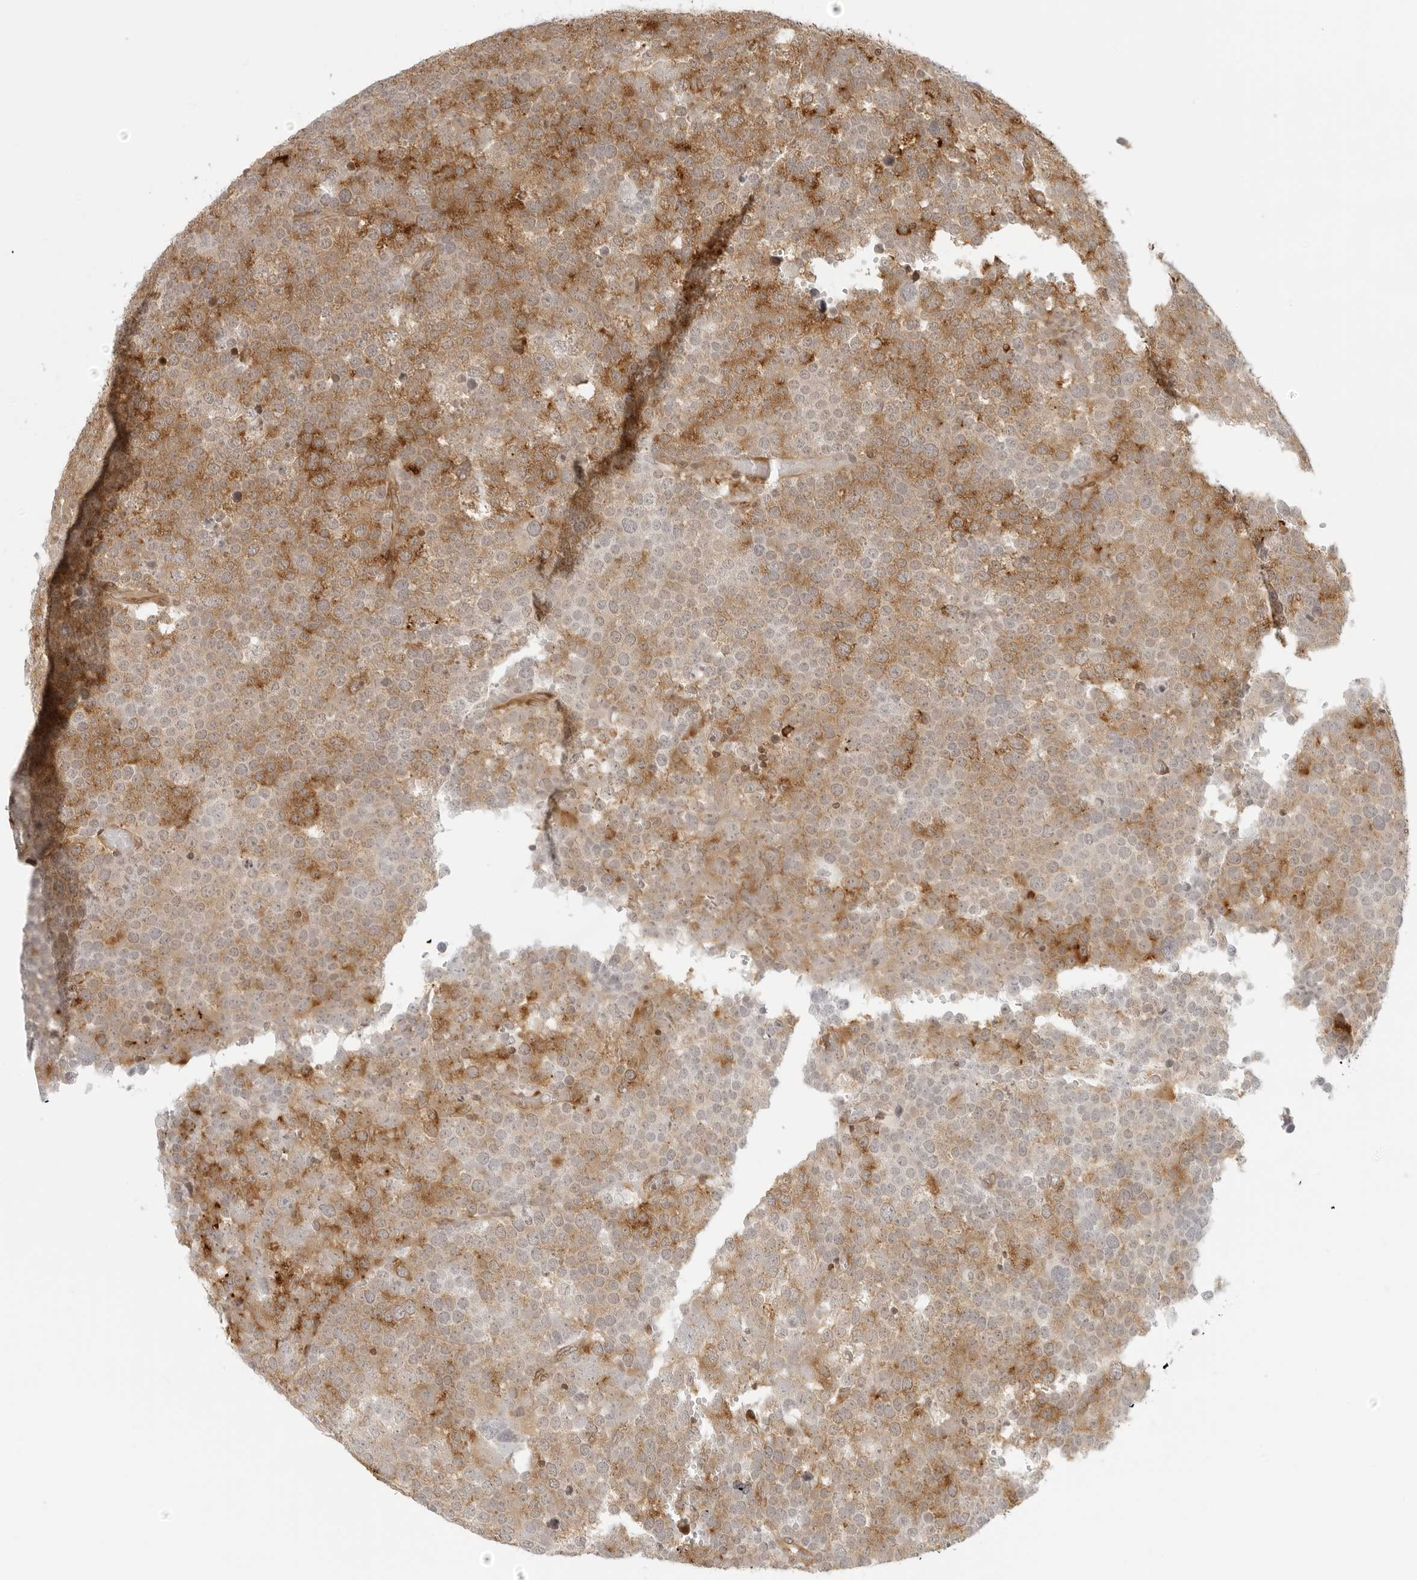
{"staining": {"intensity": "moderate", "quantity": ">75%", "location": "cytoplasmic/membranous"}, "tissue": "testis cancer", "cell_type": "Tumor cells", "image_type": "cancer", "snomed": [{"axis": "morphology", "description": "Seminoma, NOS"}, {"axis": "topography", "description": "Testis"}], "caption": "Tumor cells show moderate cytoplasmic/membranous staining in approximately >75% of cells in testis seminoma.", "gene": "EIF4G1", "patient": {"sex": "male", "age": 71}}